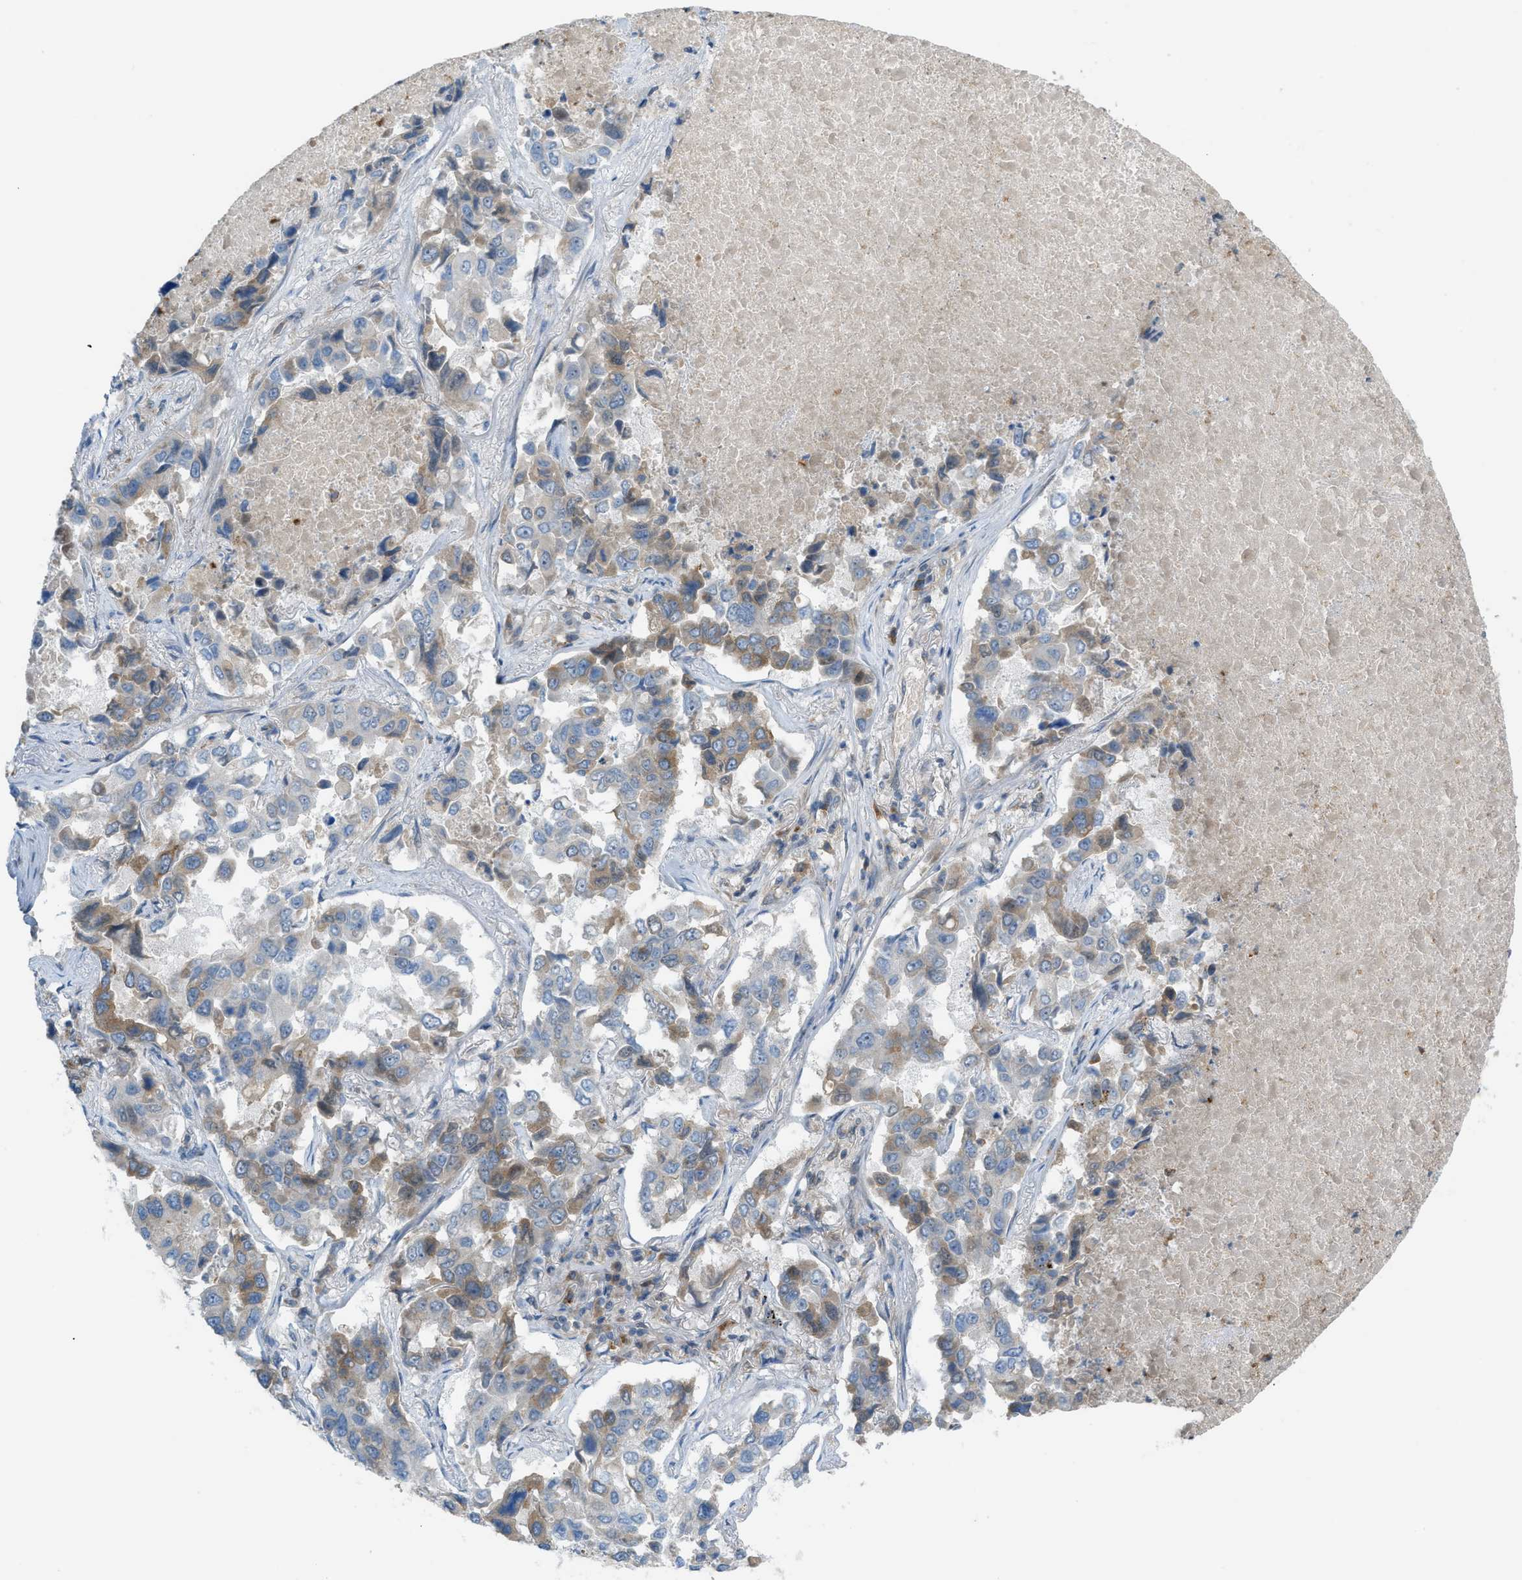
{"staining": {"intensity": "moderate", "quantity": "<25%", "location": "cytoplasmic/membranous"}, "tissue": "lung cancer", "cell_type": "Tumor cells", "image_type": "cancer", "snomed": [{"axis": "morphology", "description": "Adenocarcinoma, NOS"}, {"axis": "topography", "description": "Lung"}], "caption": "IHC of human lung cancer shows low levels of moderate cytoplasmic/membranous expression in approximately <25% of tumor cells.", "gene": "DYRK1A", "patient": {"sex": "male", "age": 64}}